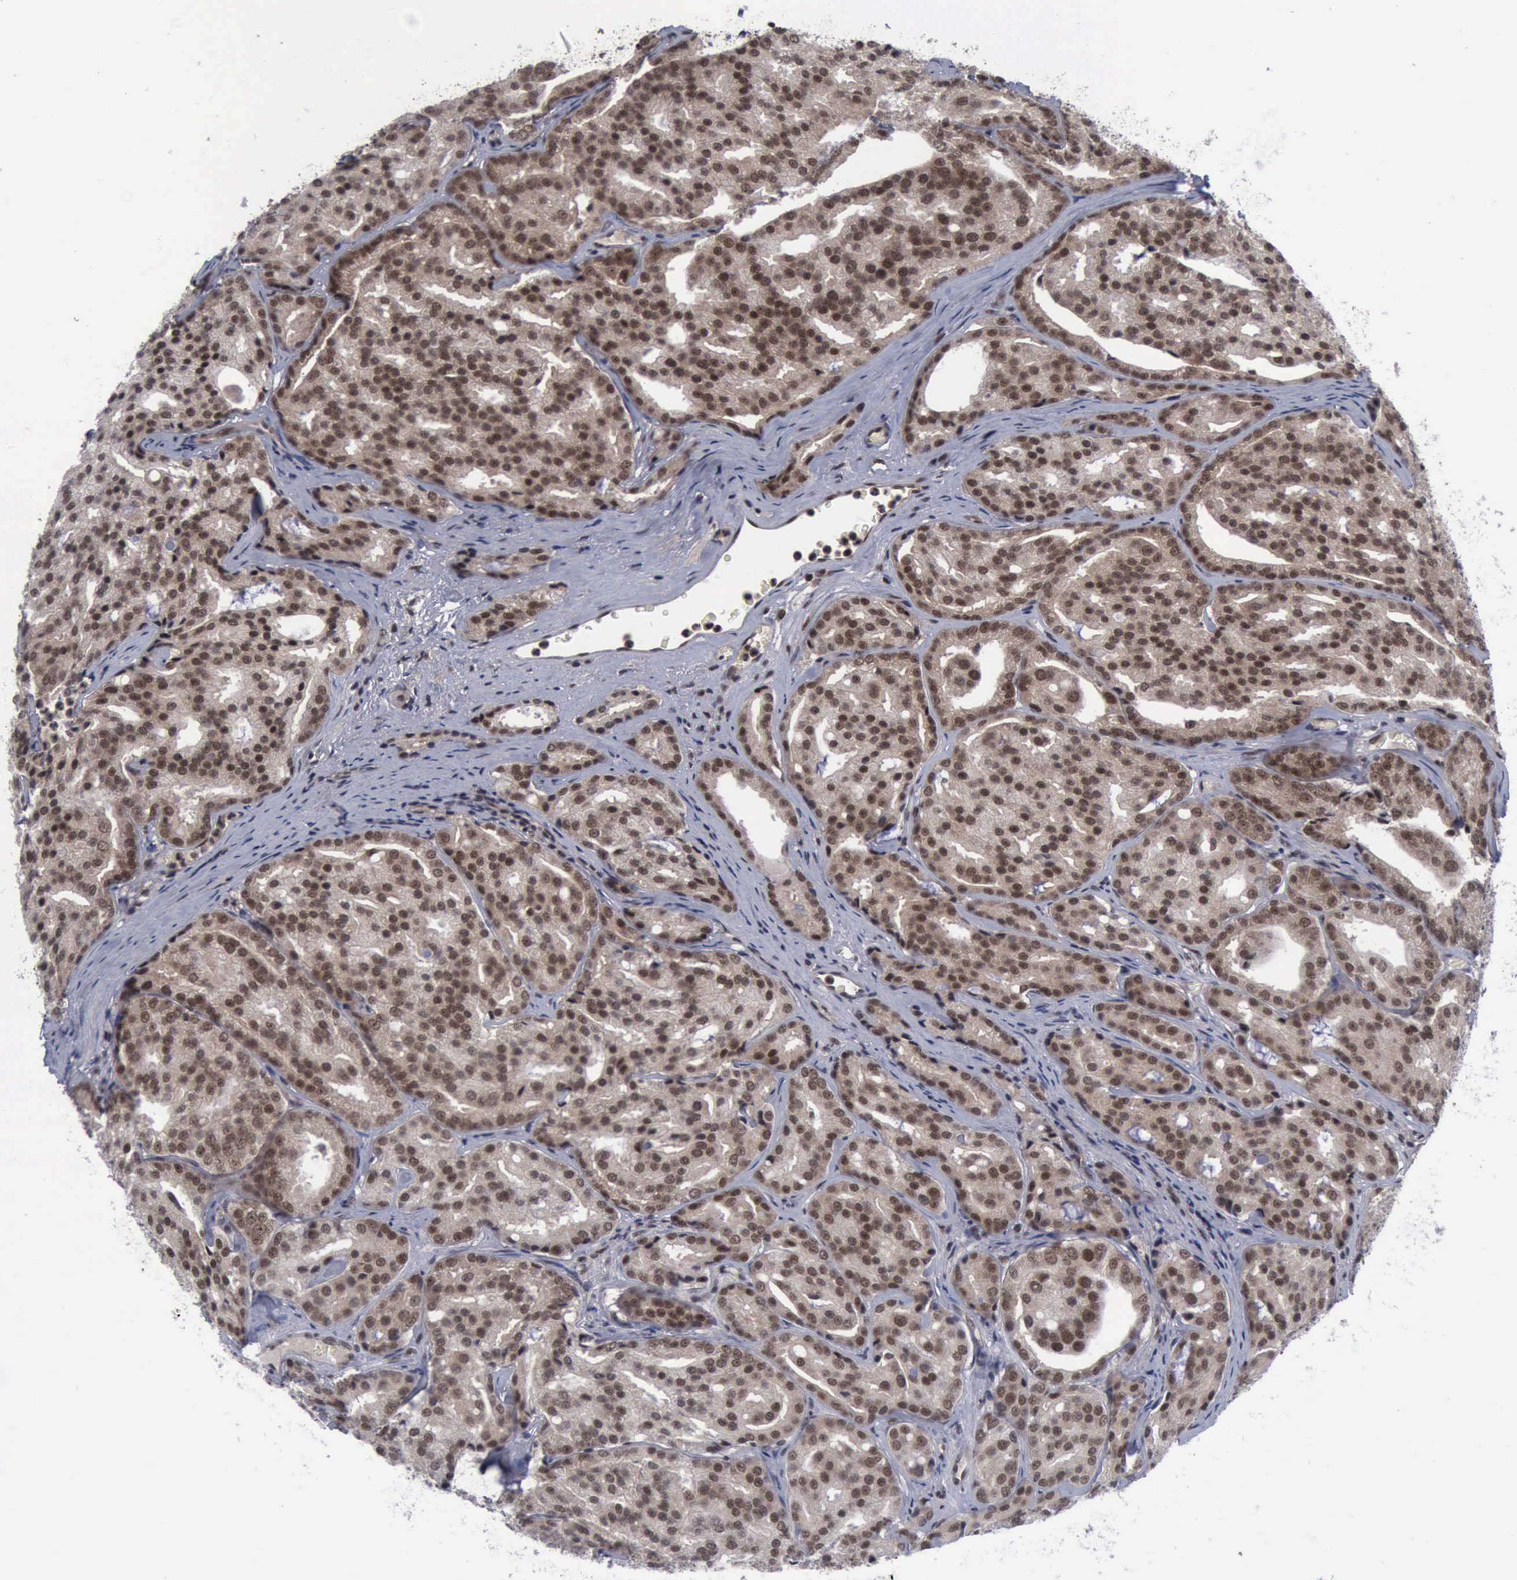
{"staining": {"intensity": "strong", "quantity": ">75%", "location": "cytoplasmic/membranous,nuclear"}, "tissue": "prostate cancer", "cell_type": "Tumor cells", "image_type": "cancer", "snomed": [{"axis": "morphology", "description": "Adenocarcinoma, High grade"}, {"axis": "topography", "description": "Prostate"}], "caption": "Immunohistochemistry (IHC) (DAB (3,3'-diaminobenzidine)) staining of prostate adenocarcinoma (high-grade) demonstrates strong cytoplasmic/membranous and nuclear protein expression in about >75% of tumor cells.", "gene": "ATM", "patient": {"sex": "male", "age": 64}}